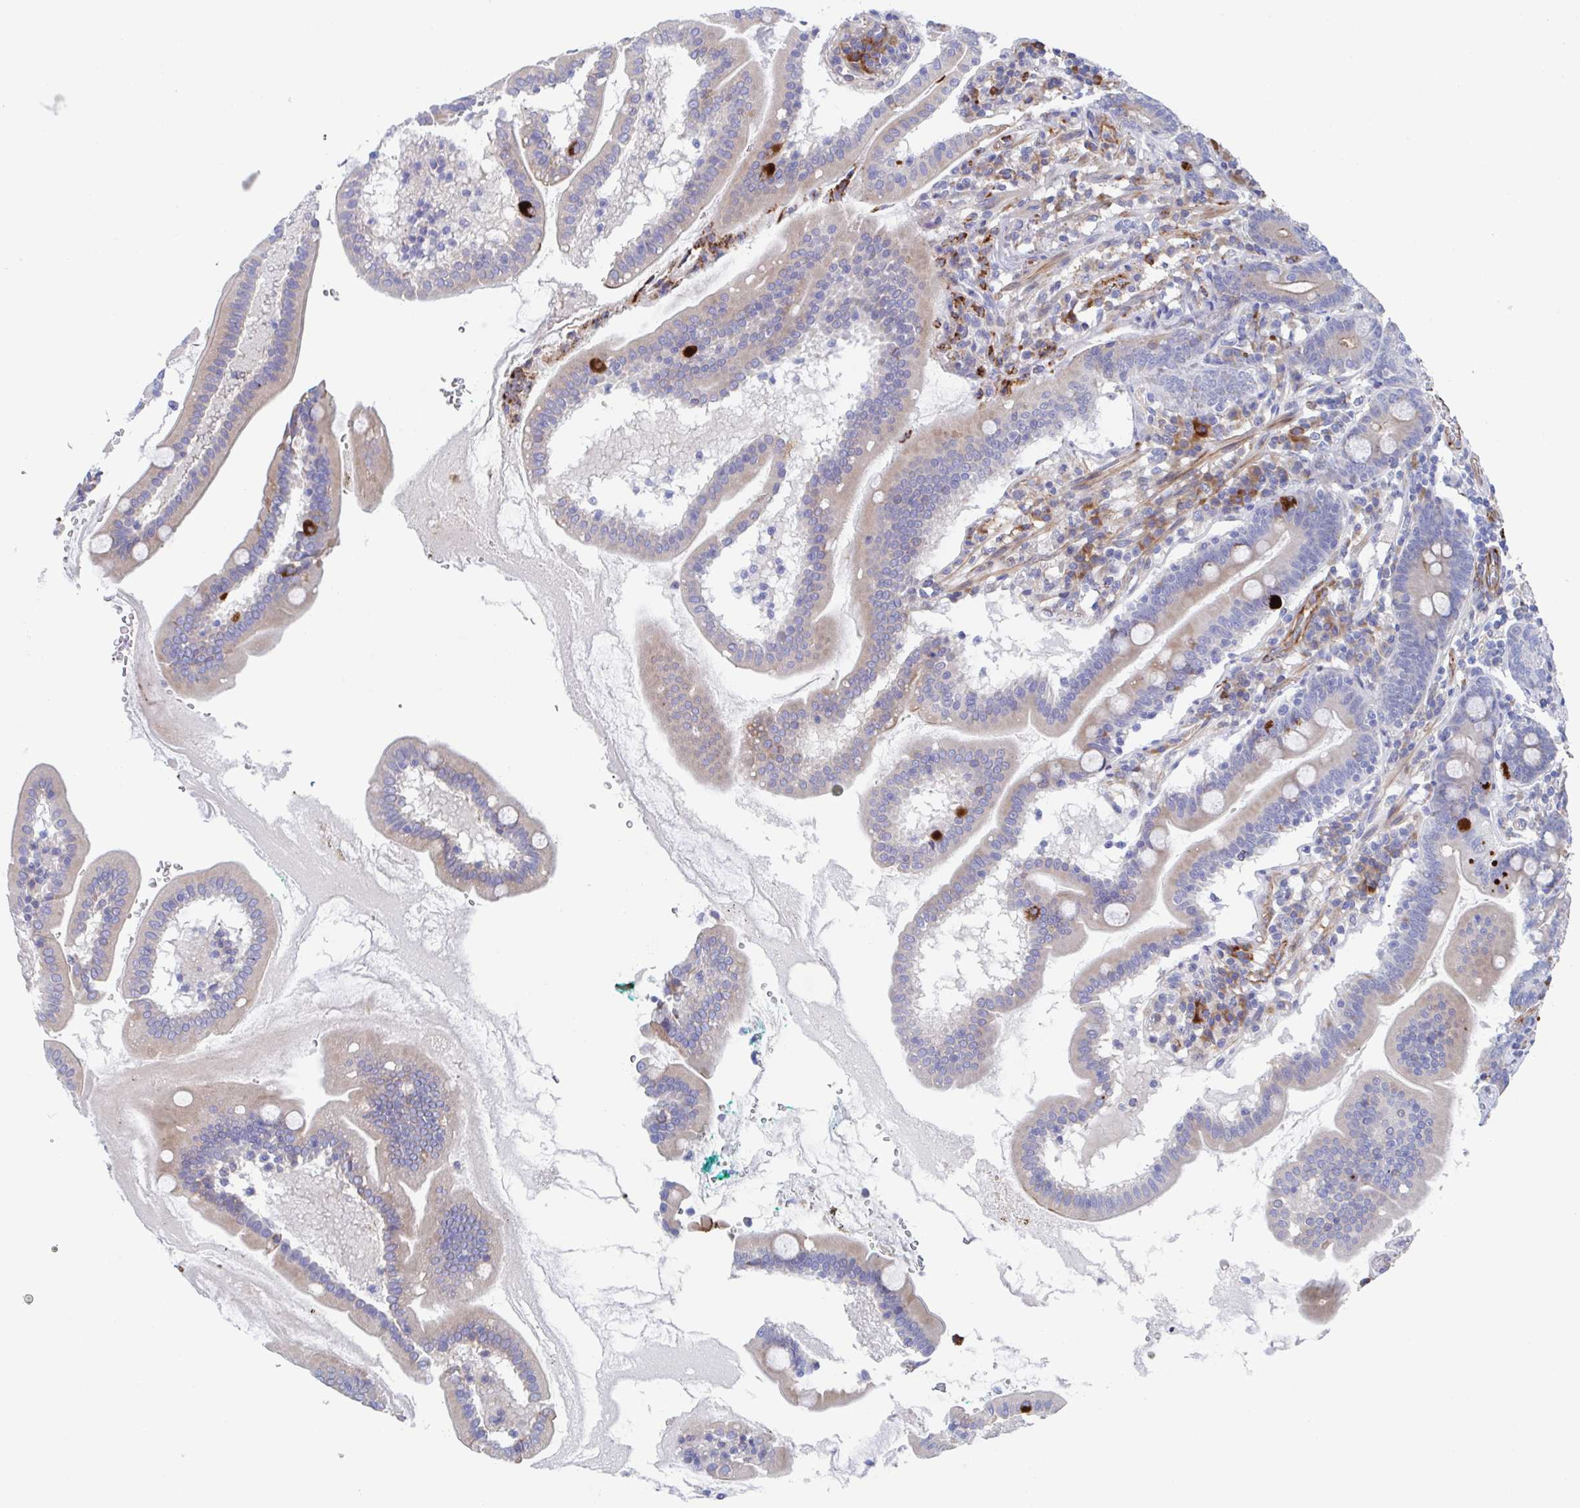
{"staining": {"intensity": "moderate", "quantity": "25%-75%", "location": "cytoplasmic/membranous"}, "tissue": "duodenum", "cell_type": "Glandular cells", "image_type": "normal", "snomed": [{"axis": "morphology", "description": "Normal tissue, NOS"}, {"axis": "topography", "description": "Duodenum"}], "caption": "Immunohistochemical staining of normal duodenum displays medium levels of moderate cytoplasmic/membranous staining in approximately 25%-75% of glandular cells.", "gene": "KLC3", "patient": {"sex": "female", "age": 67}}